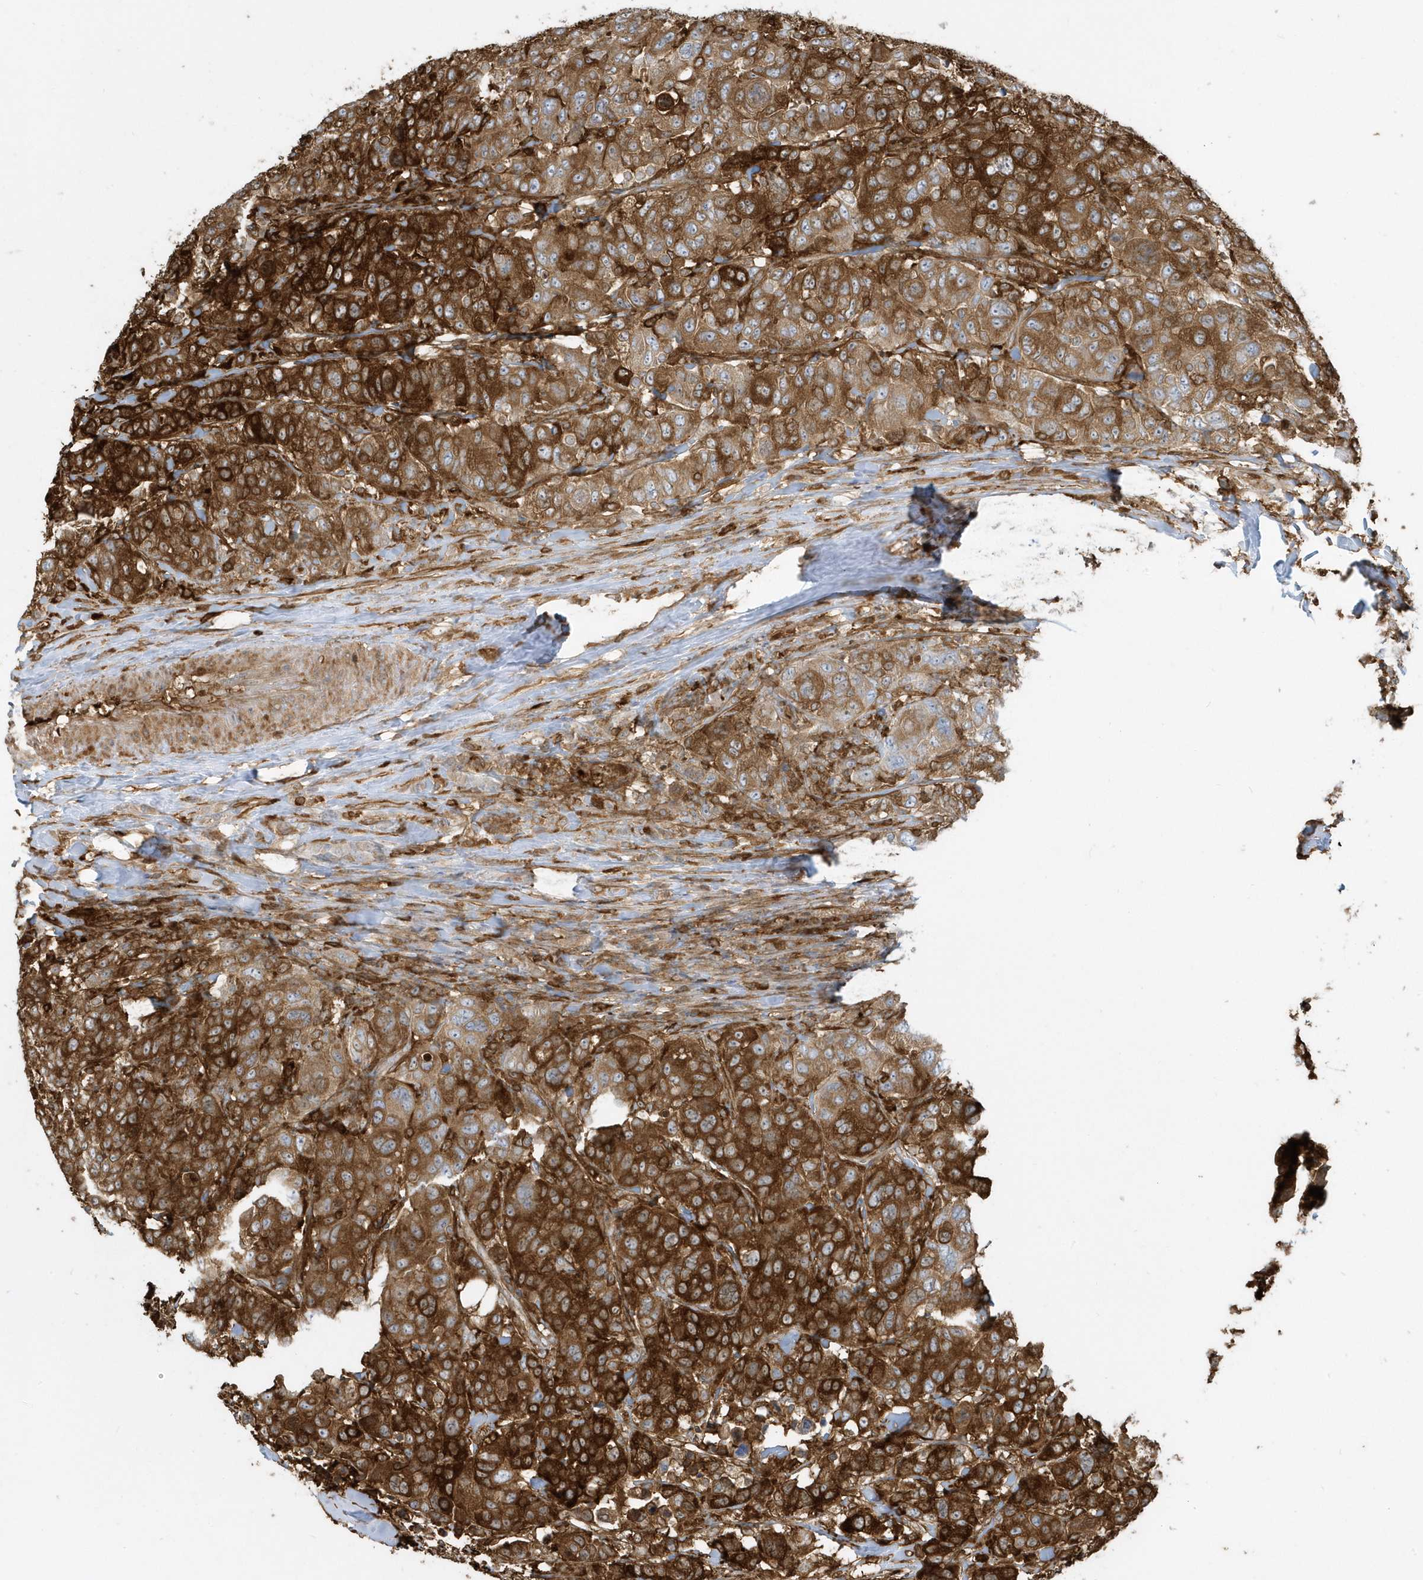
{"staining": {"intensity": "strong", "quantity": ">75%", "location": "cytoplasmic/membranous"}, "tissue": "breast cancer", "cell_type": "Tumor cells", "image_type": "cancer", "snomed": [{"axis": "morphology", "description": "Duct carcinoma"}, {"axis": "topography", "description": "Breast"}], "caption": "The histopathology image shows a brown stain indicating the presence of a protein in the cytoplasmic/membranous of tumor cells in invasive ductal carcinoma (breast).", "gene": "CLCN6", "patient": {"sex": "female", "age": 37}}